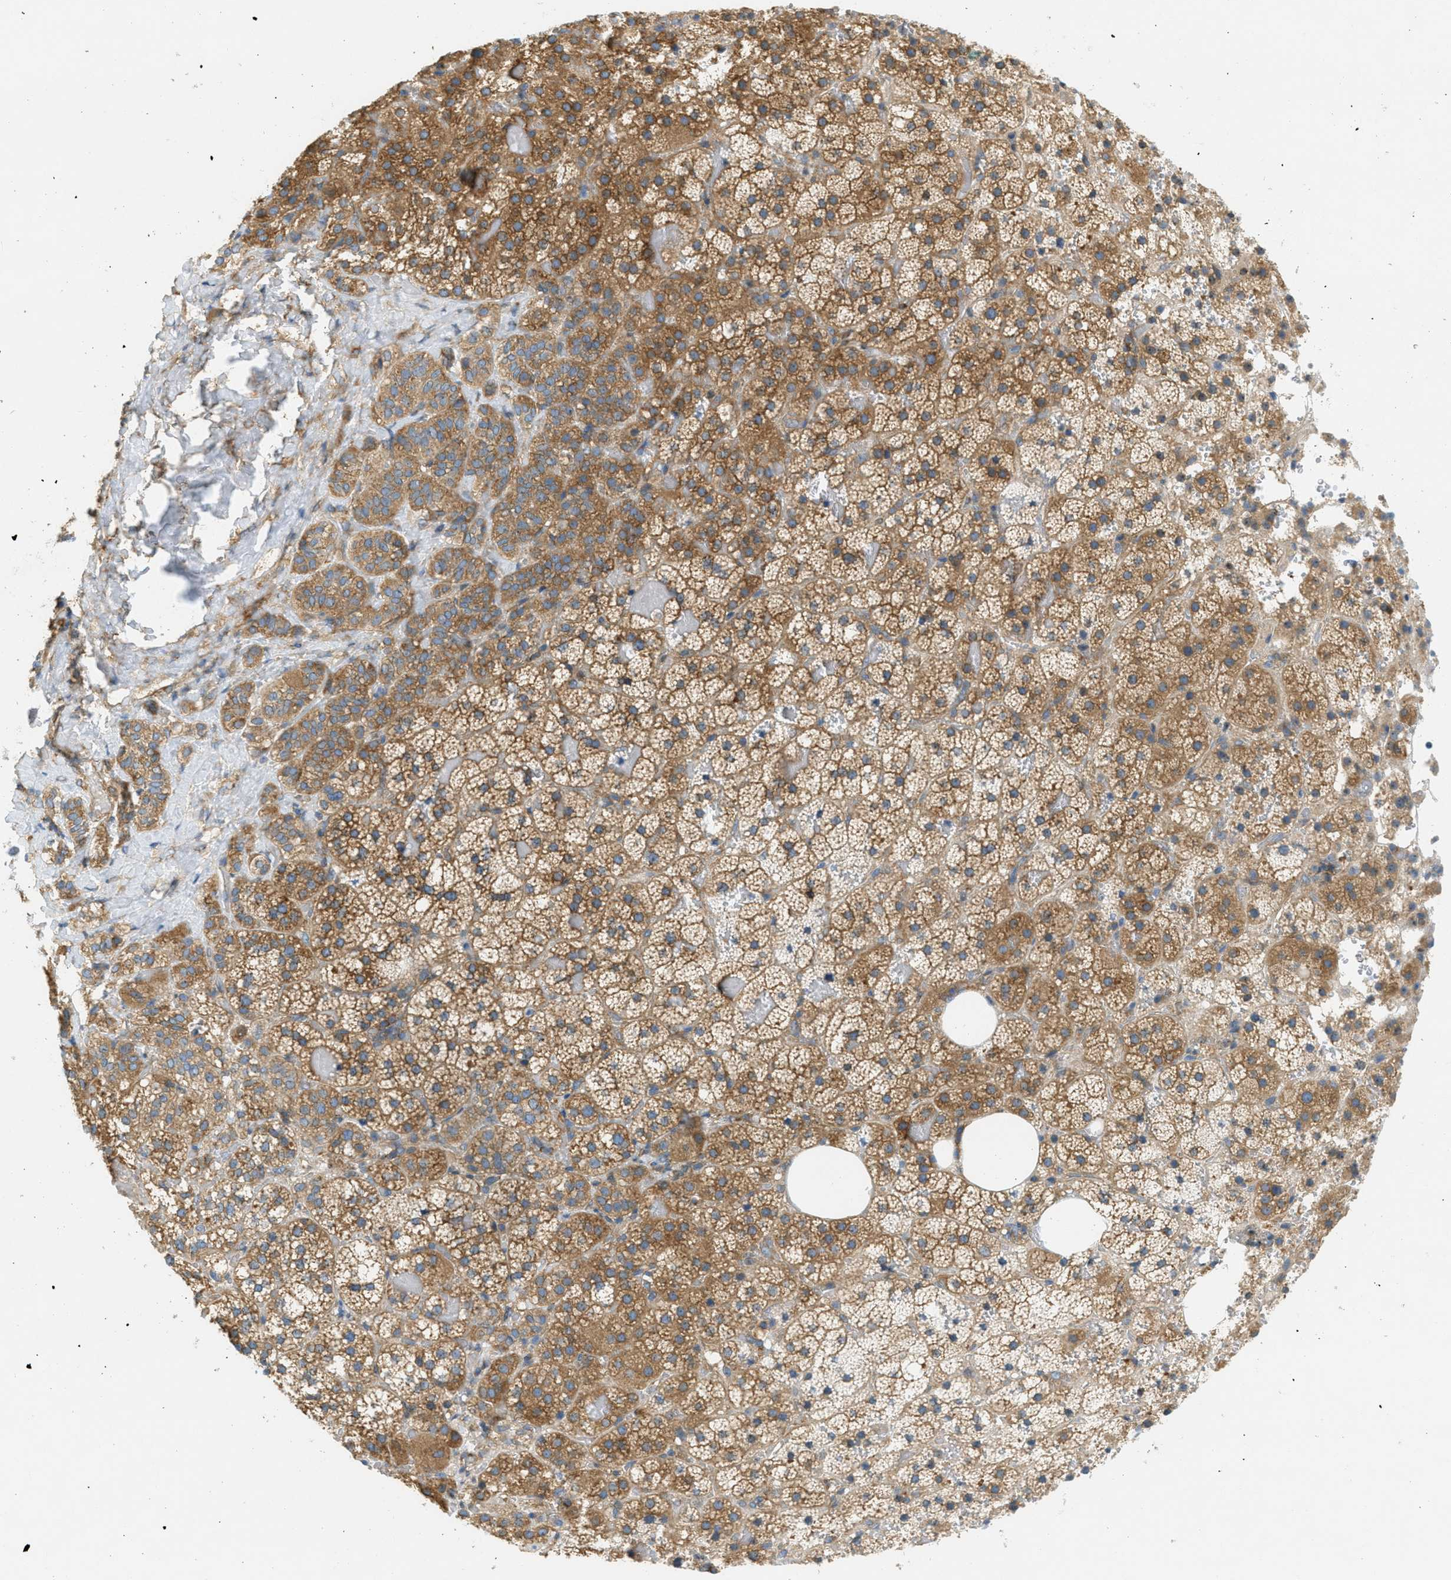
{"staining": {"intensity": "moderate", "quantity": ">75%", "location": "cytoplasmic/membranous"}, "tissue": "adrenal gland", "cell_type": "Glandular cells", "image_type": "normal", "snomed": [{"axis": "morphology", "description": "Normal tissue, NOS"}, {"axis": "topography", "description": "Adrenal gland"}], "caption": "This histopathology image exhibits benign adrenal gland stained with IHC to label a protein in brown. The cytoplasmic/membranous of glandular cells show moderate positivity for the protein. Nuclei are counter-stained blue.", "gene": "ABCF1", "patient": {"sex": "female", "age": 59}}